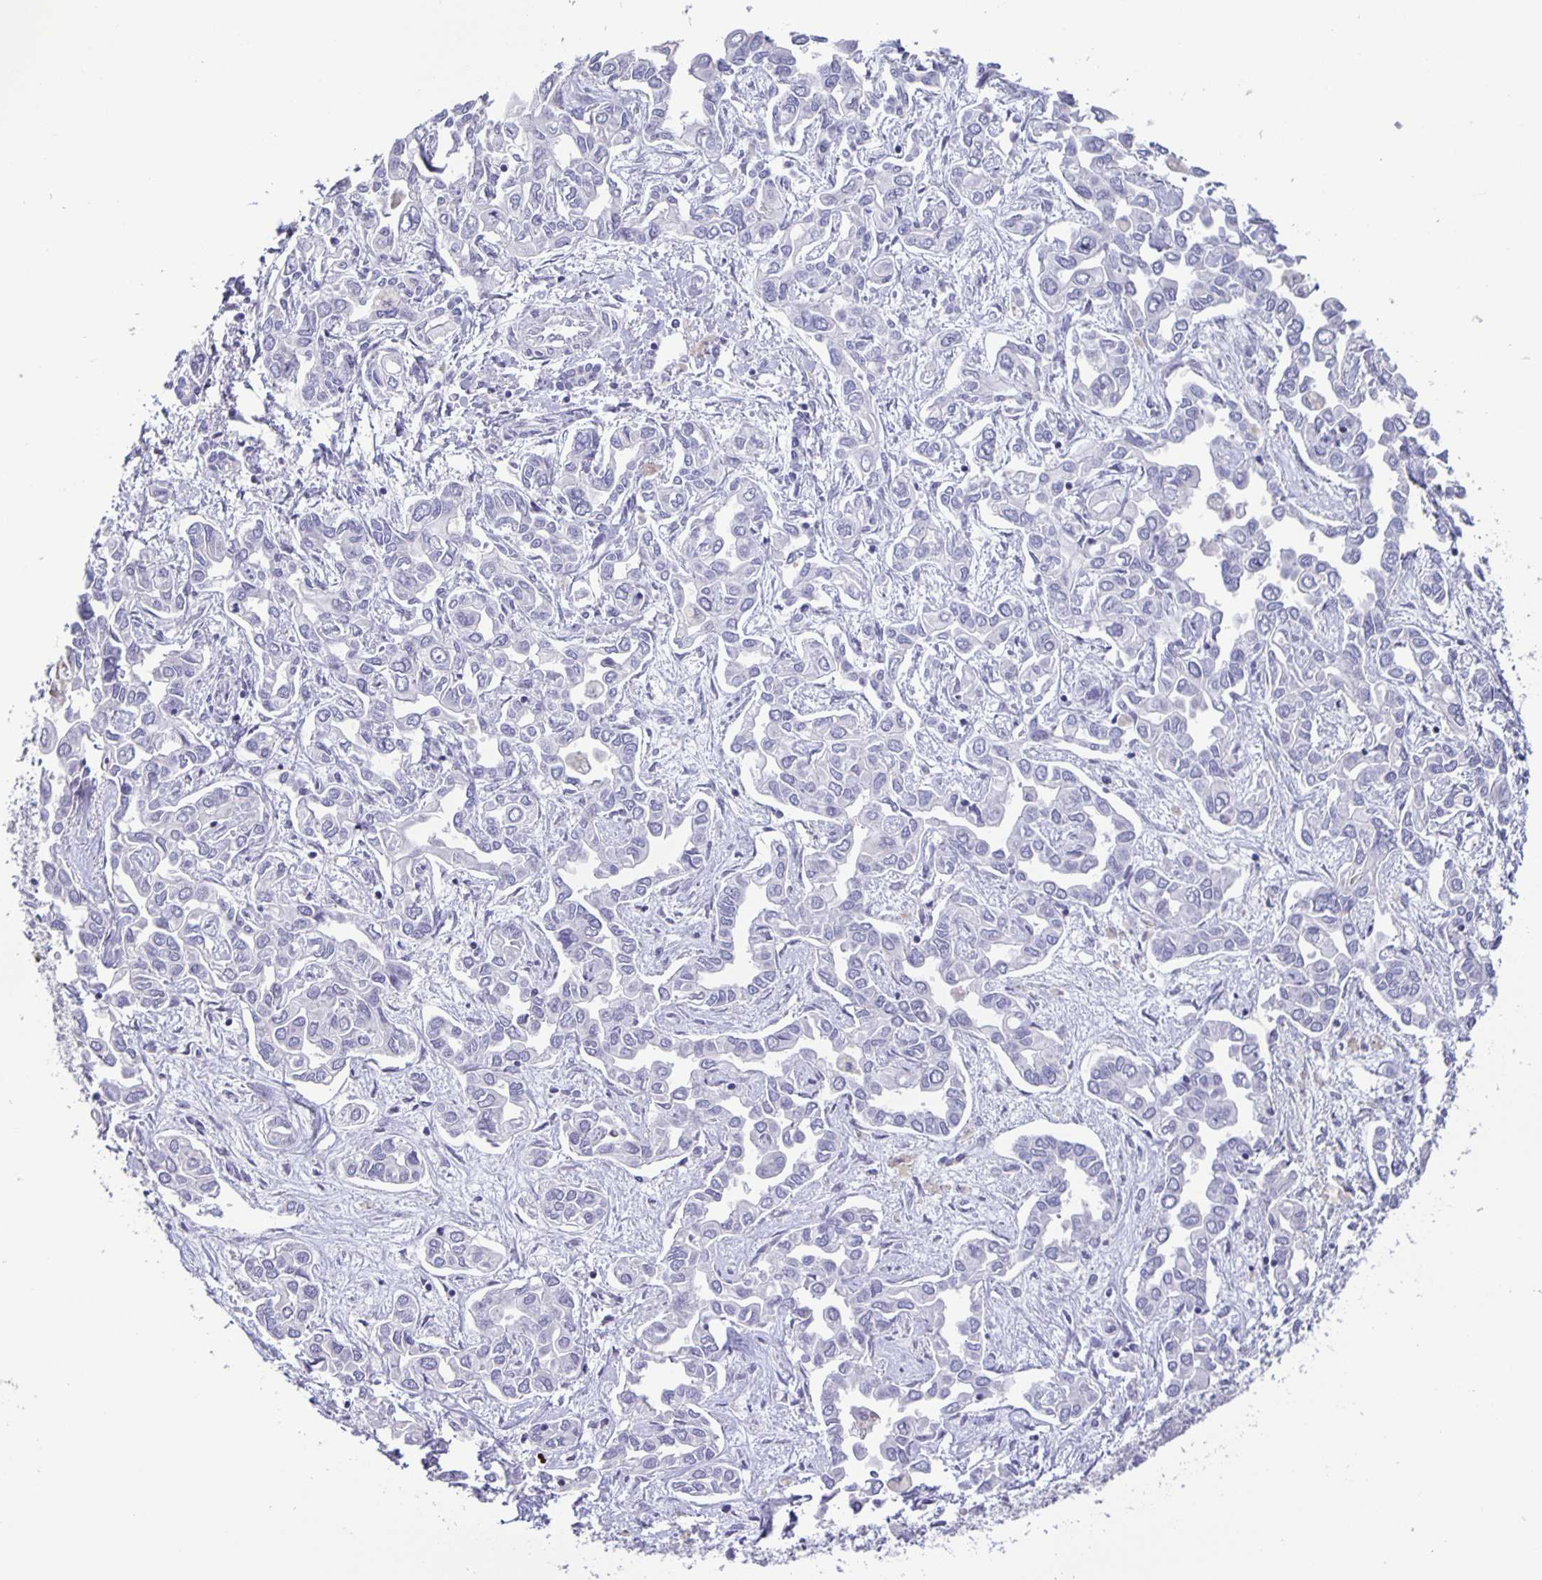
{"staining": {"intensity": "negative", "quantity": "none", "location": "none"}, "tissue": "liver cancer", "cell_type": "Tumor cells", "image_type": "cancer", "snomed": [{"axis": "morphology", "description": "Cholangiocarcinoma"}, {"axis": "topography", "description": "Liver"}], "caption": "Immunohistochemistry (IHC) of liver cancer reveals no staining in tumor cells.", "gene": "PHRF1", "patient": {"sex": "female", "age": 64}}